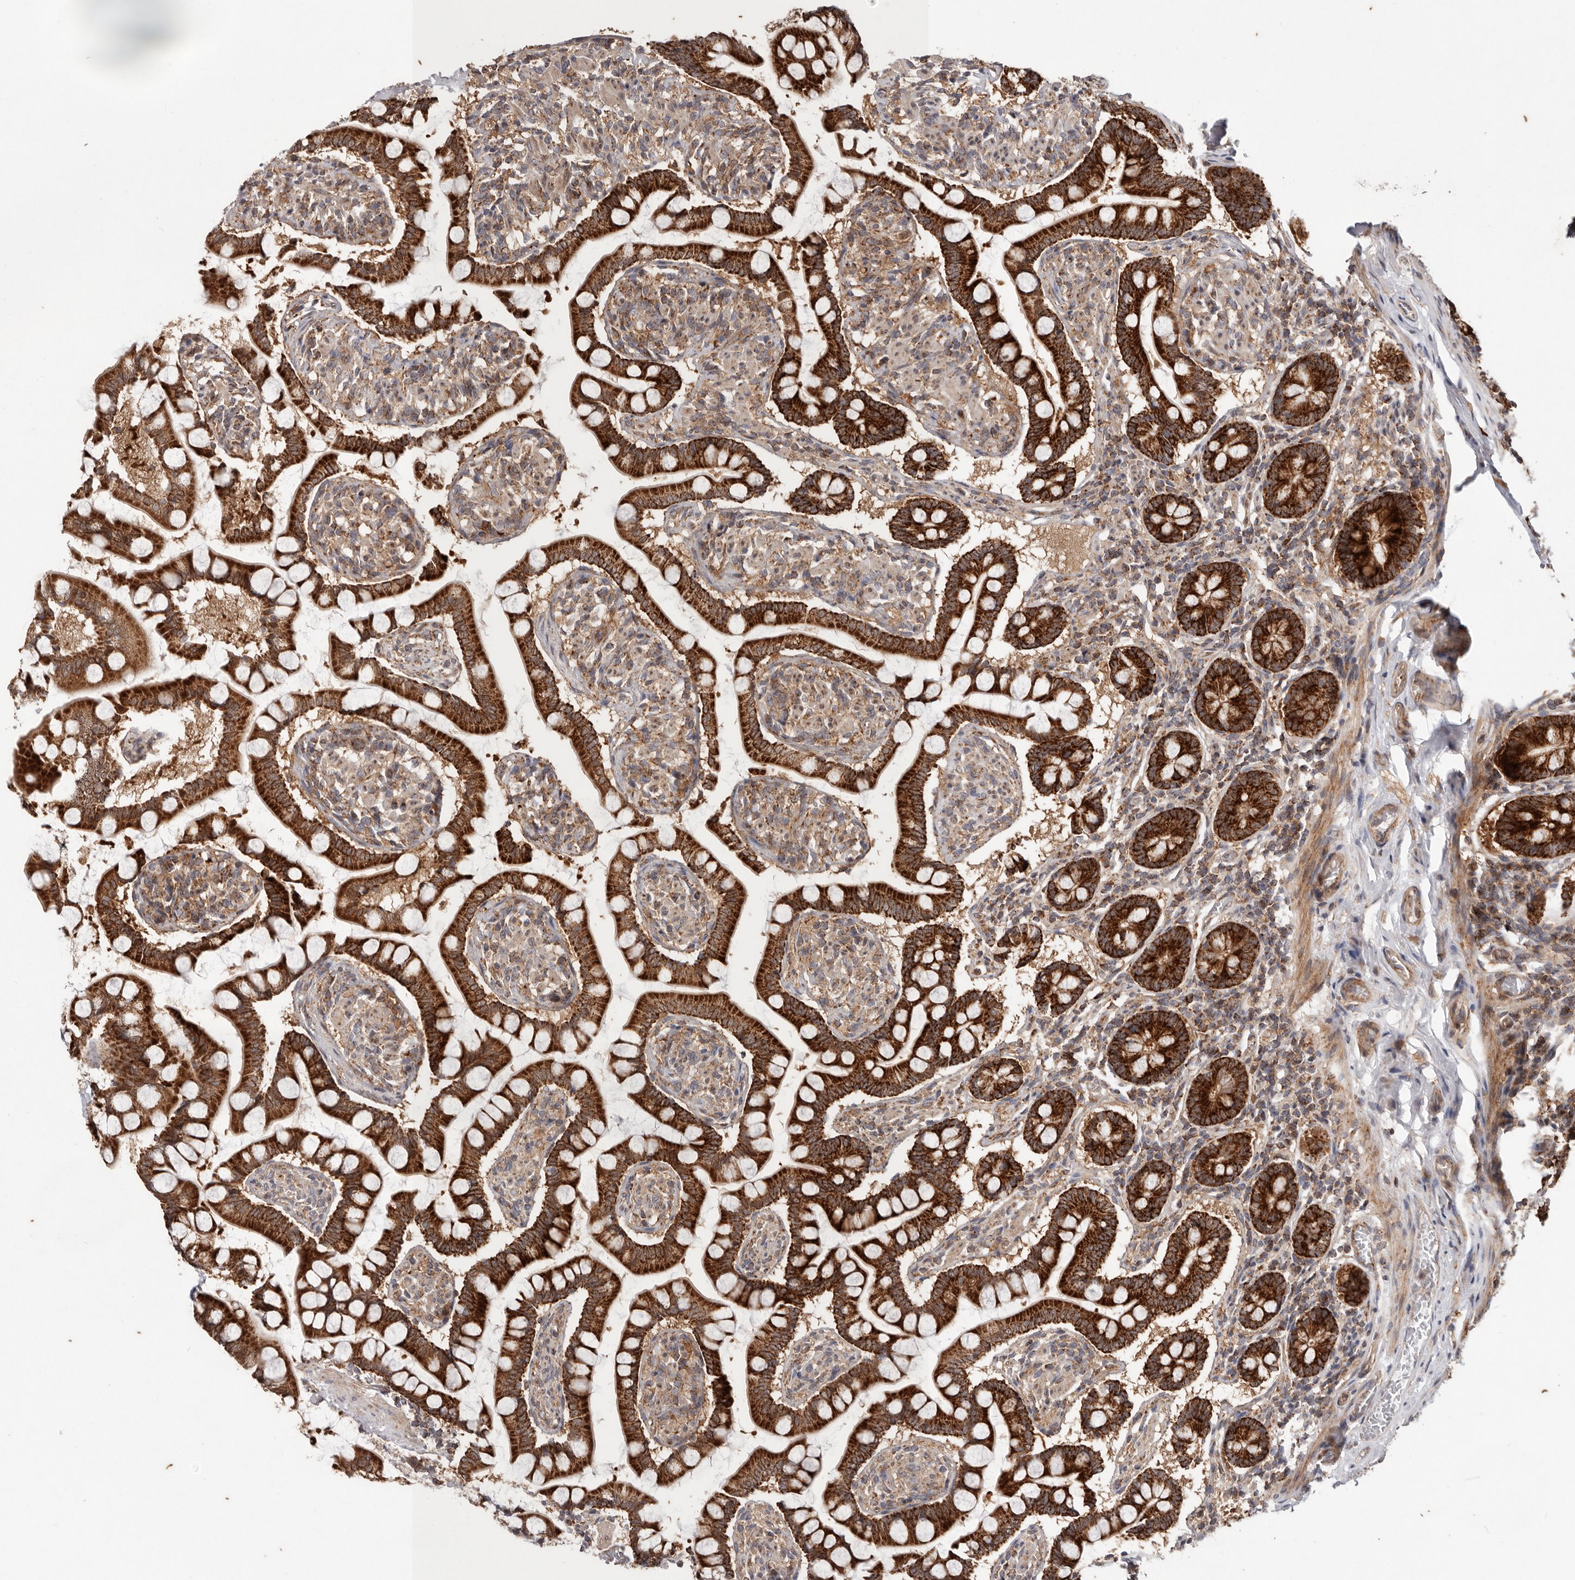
{"staining": {"intensity": "strong", "quantity": ">75%", "location": "cytoplasmic/membranous"}, "tissue": "small intestine", "cell_type": "Glandular cells", "image_type": "normal", "snomed": [{"axis": "morphology", "description": "Normal tissue, NOS"}, {"axis": "topography", "description": "Small intestine"}], "caption": "Immunohistochemistry (IHC) of normal small intestine reveals high levels of strong cytoplasmic/membranous staining in approximately >75% of glandular cells.", "gene": "MRPS10", "patient": {"sex": "male", "age": 41}}